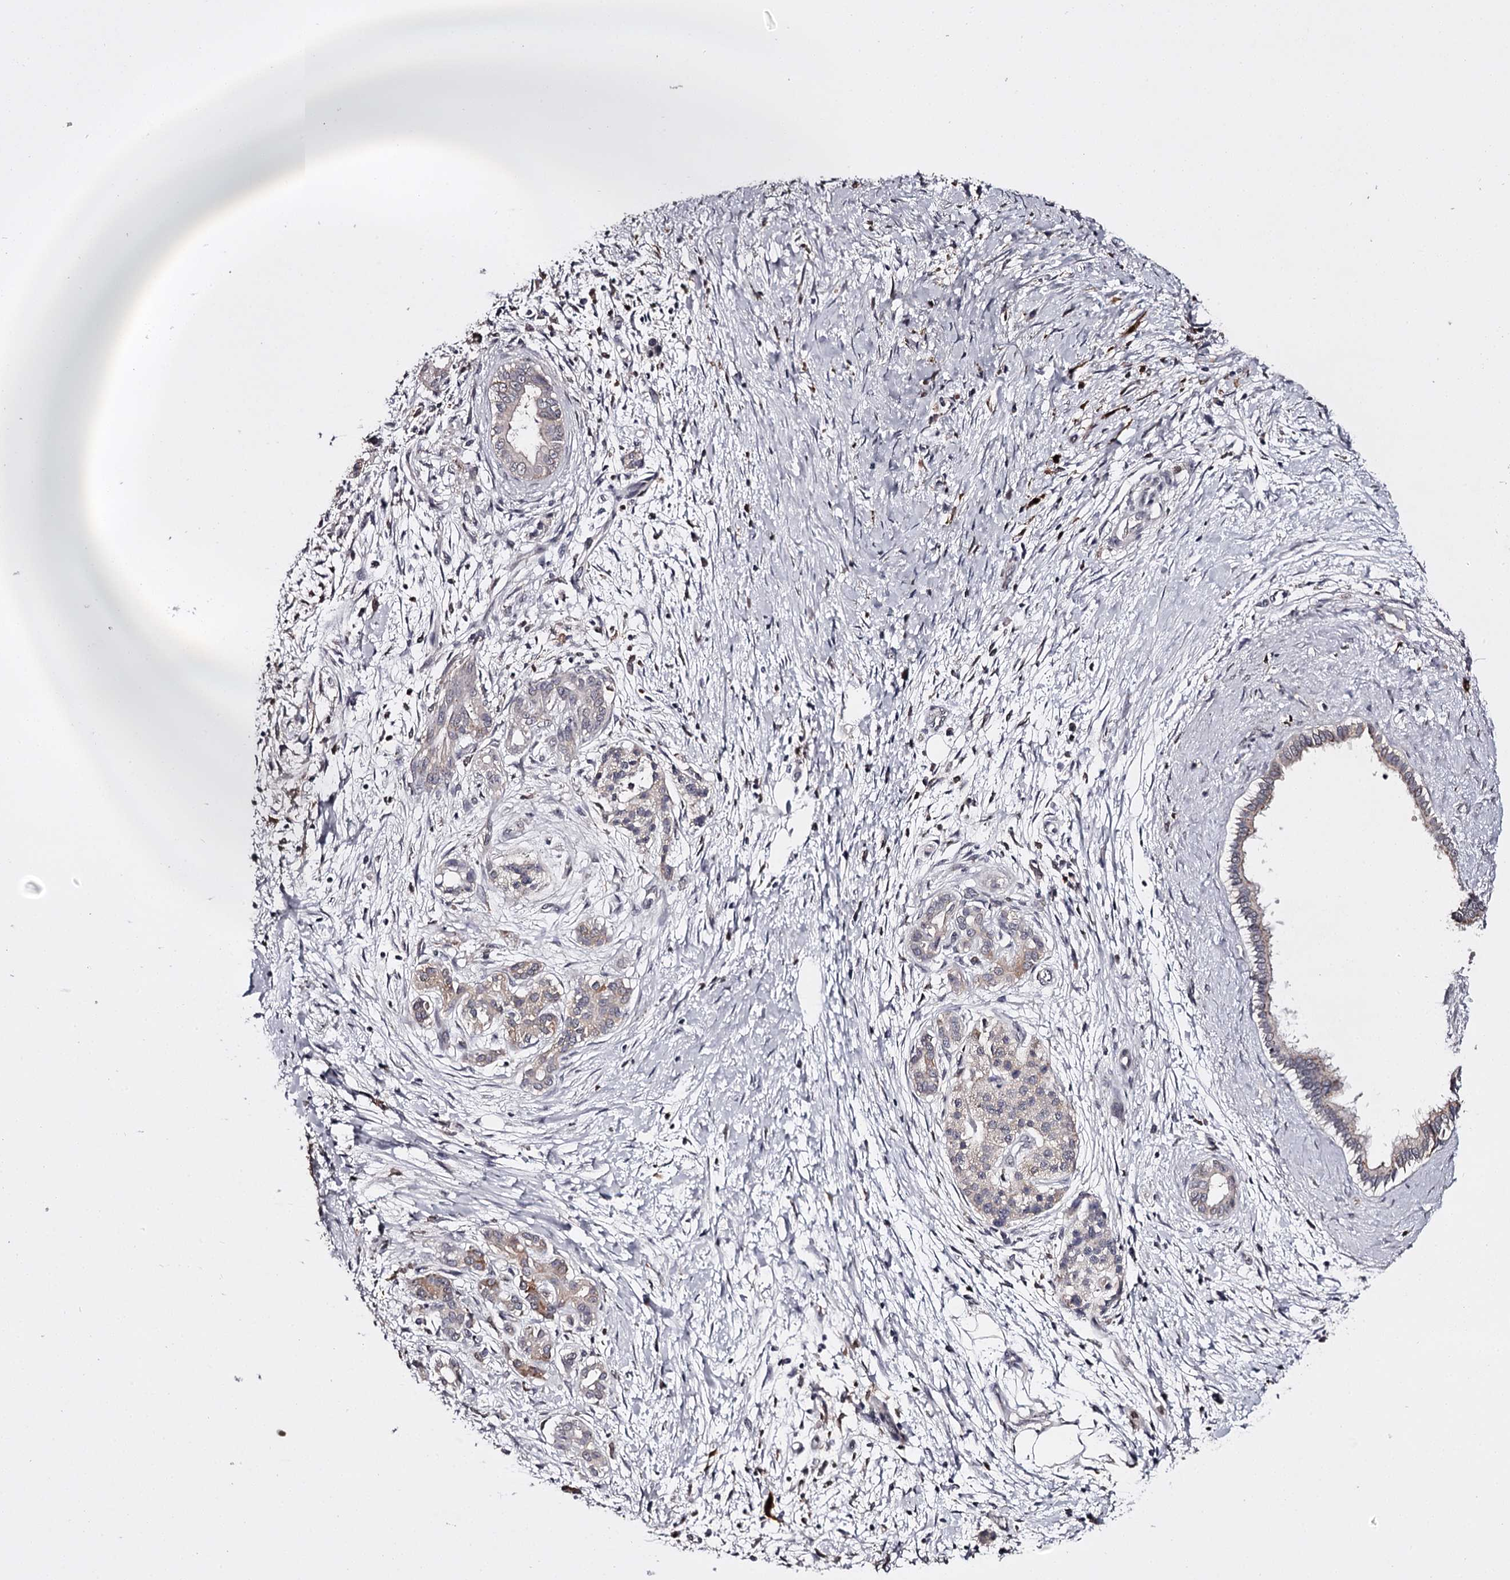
{"staining": {"intensity": "negative", "quantity": "none", "location": "none"}, "tissue": "pancreatic cancer", "cell_type": "Tumor cells", "image_type": "cancer", "snomed": [{"axis": "morphology", "description": "Adenocarcinoma, NOS"}, {"axis": "topography", "description": "Pancreas"}], "caption": "Pancreatic cancer (adenocarcinoma) stained for a protein using IHC exhibits no positivity tumor cells.", "gene": "SLC32A1", "patient": {"sex": "male", "age": 58}}